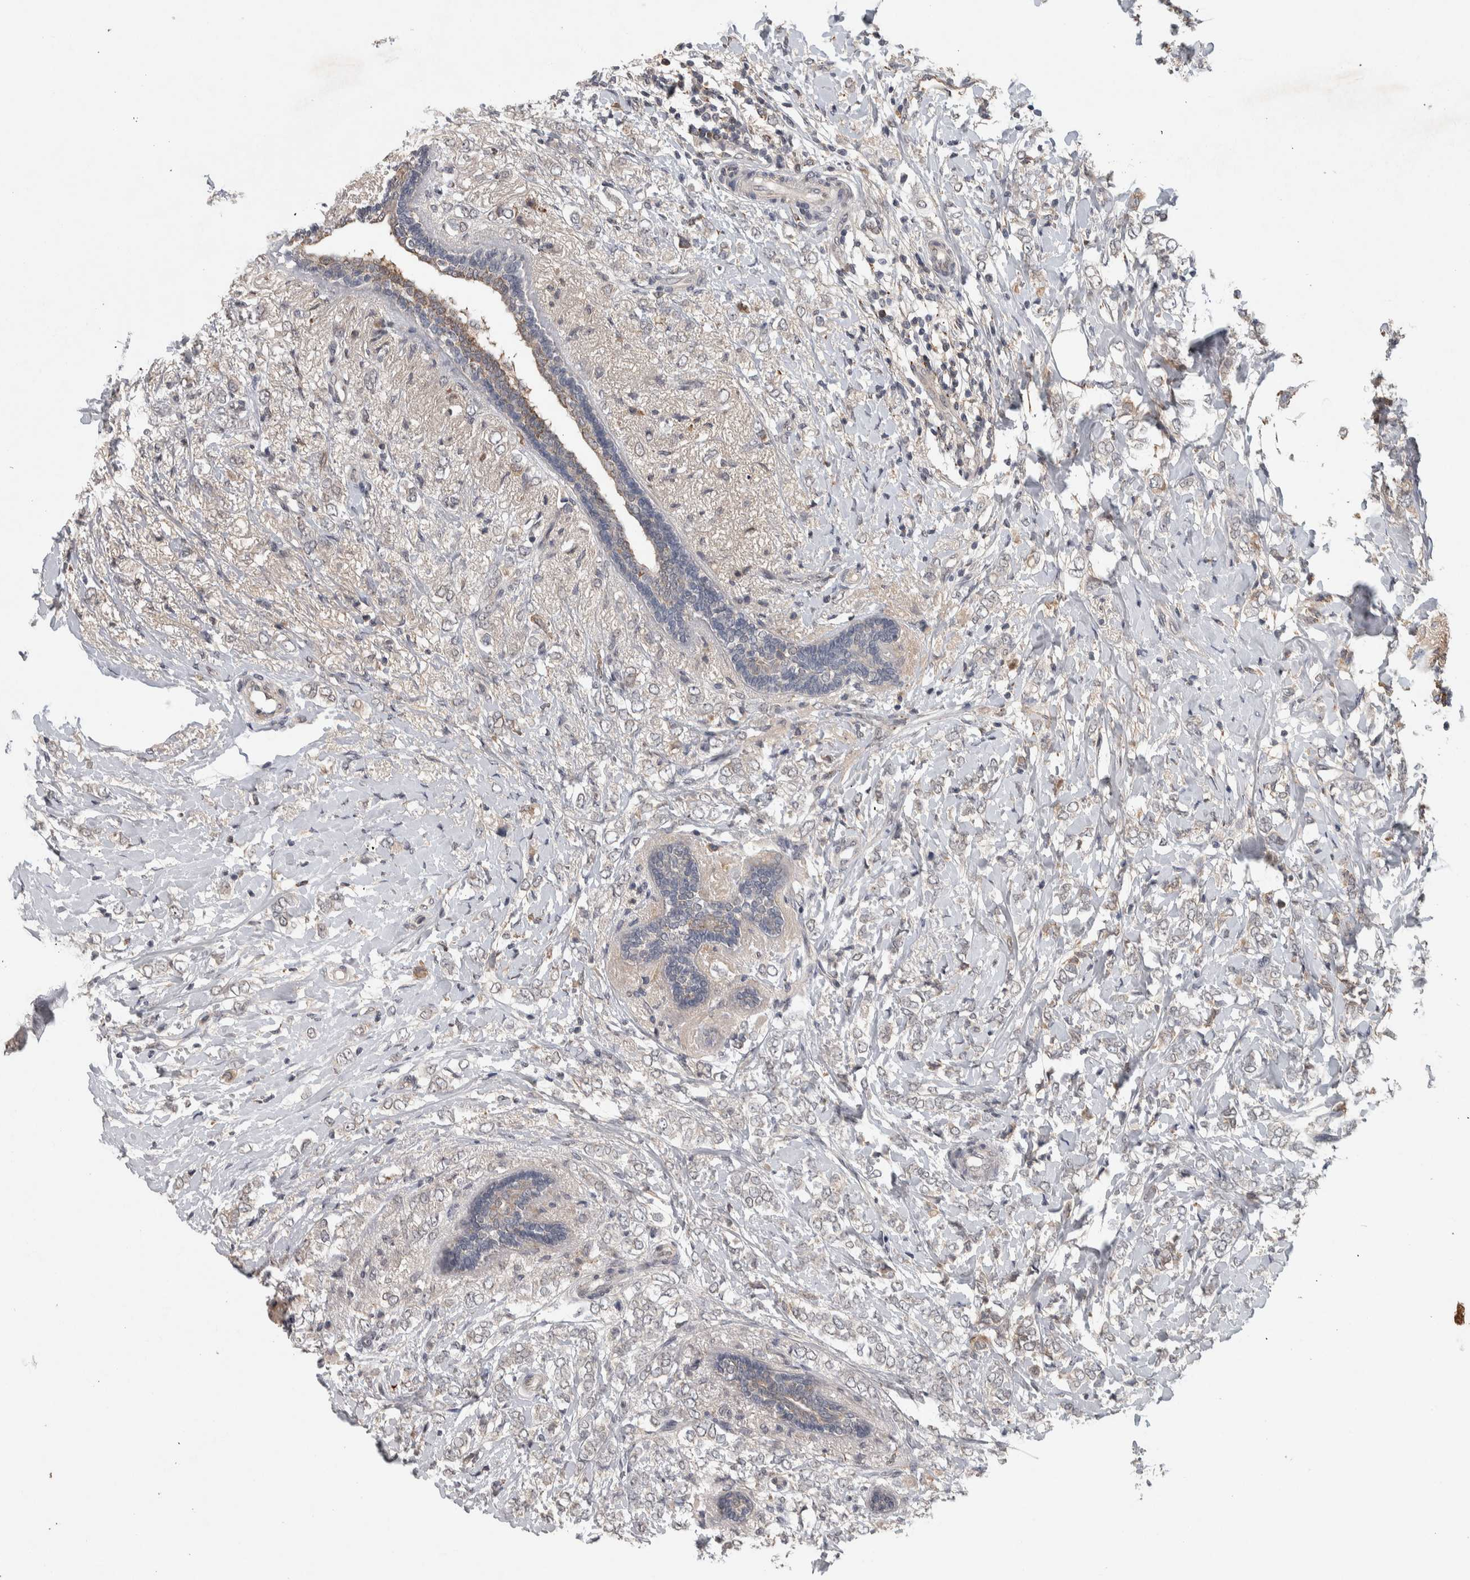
{"staining": {"intensity": "negative", "quantity": "none", "location": "none"}, "tissue": "breast cancer", "cell_type": "Tumor cells", "image_type": "cancer", "snomed": [{"axis": "morphology", "description": "Normal tissue, NOS"}, {"axis": "morphology", "description": "Lobular carcinoma"}, {"axis": "topography", "description": "Breast"}], "caption": "A photomicrograph of human breast cancer (lobular carcinoma) is negative for staining in tumor cells.", "gene": "CHRM3", "patient": {"sex": "female", "age": 47}}